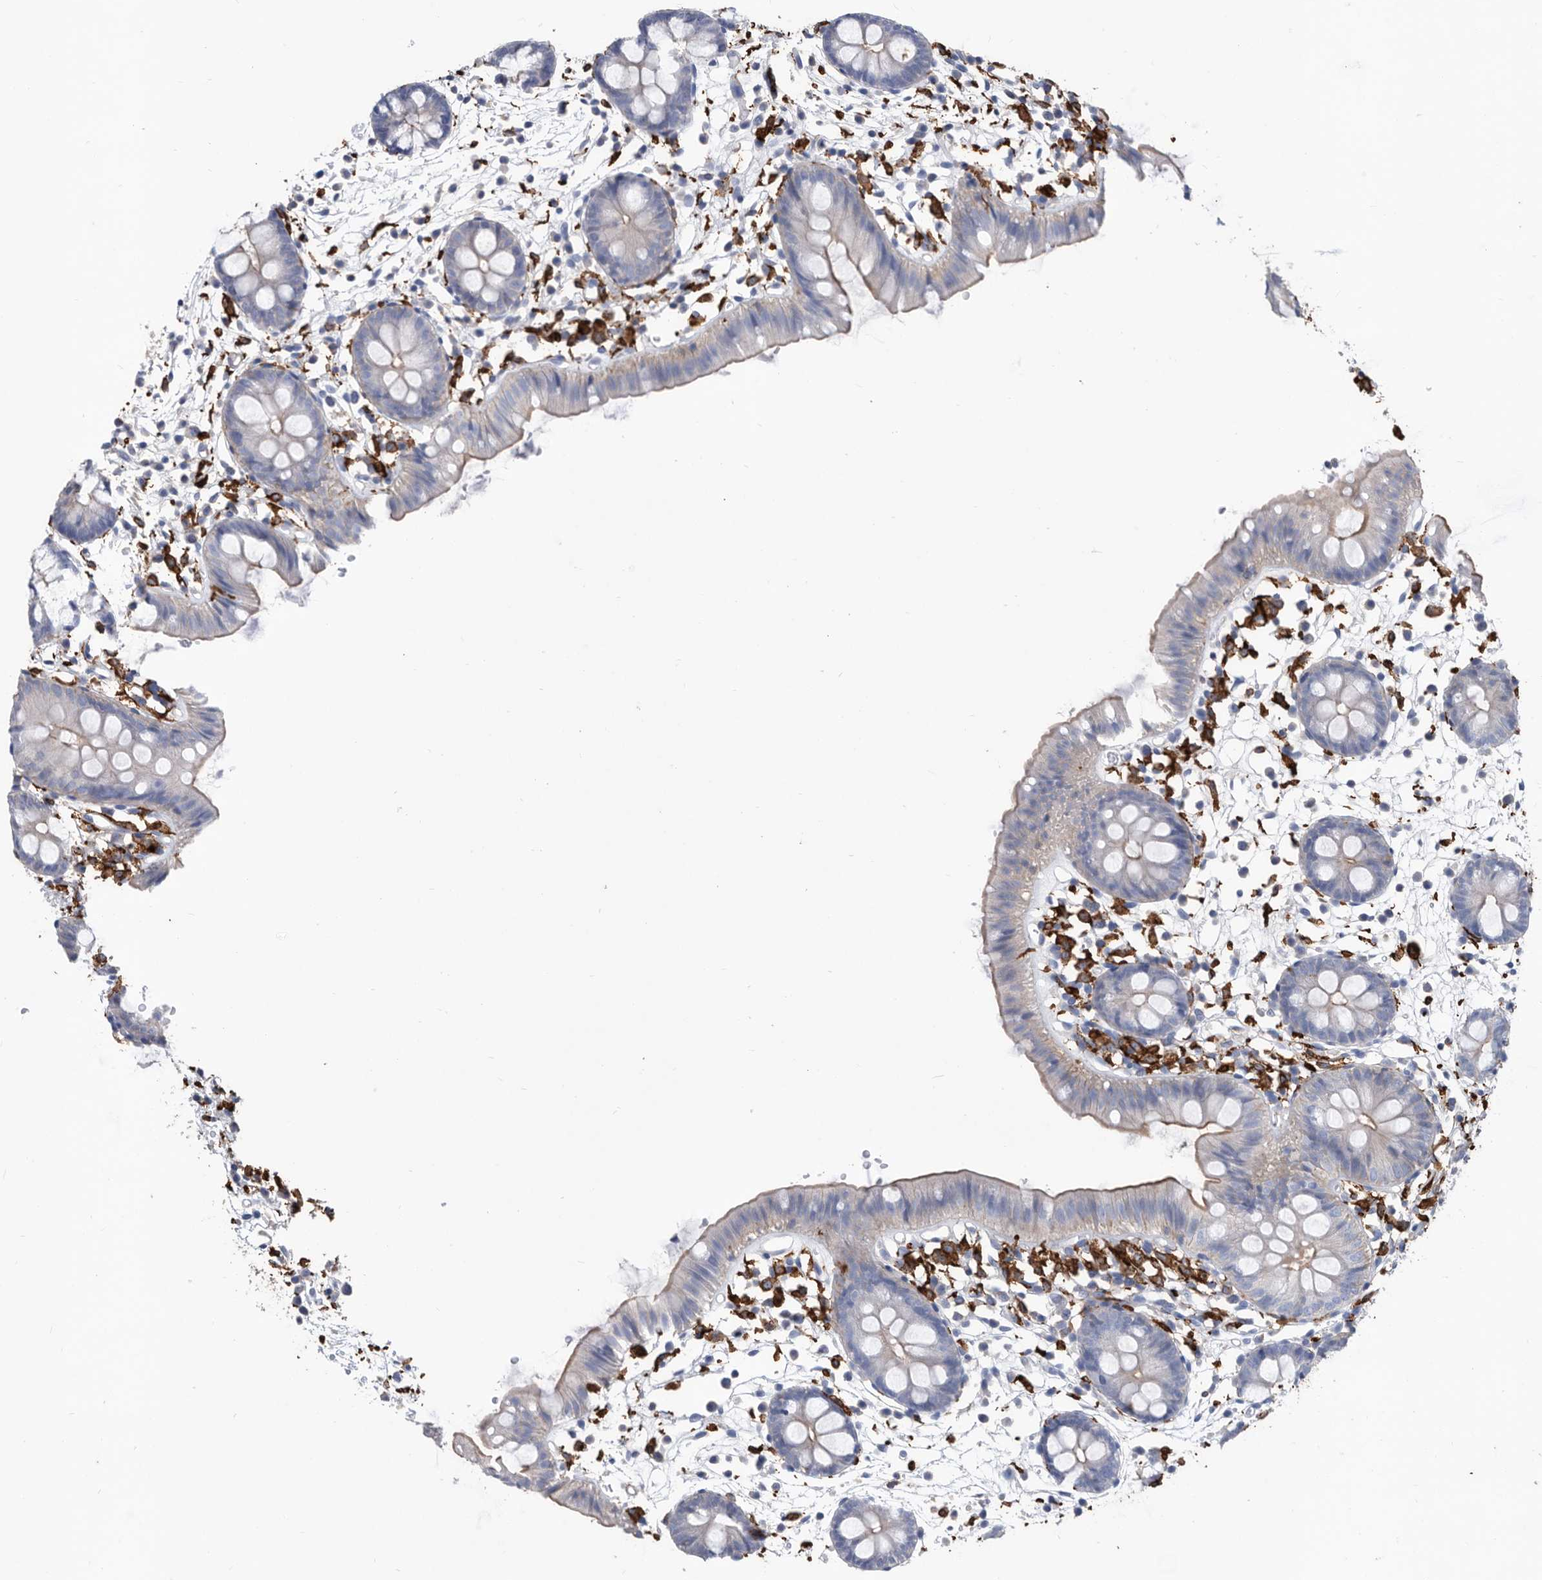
{"staining": {"intensity": "weak", "quantity": ">75%", "location": "cytoplasmic/membranous"}, "tissue": "colon", "cell_type": "Endothelial cells", "image_type": "normal", "snomed": [{"axis": "morphology", "description": "Normal tissue, NOS"}, {"axis": "topography", "description": "Colon"}], "caption": "This micrograph shows unremarkable colon stained with immunohistochemistry (IHC) to label a protein in brown. The cytoplasmic/membranous of endothelial cells show weak positivity for the protein. Nuclei are counter-stained blue.", "gene": "MS4A4A", "patient": {"sex": "male", "age": 56}}